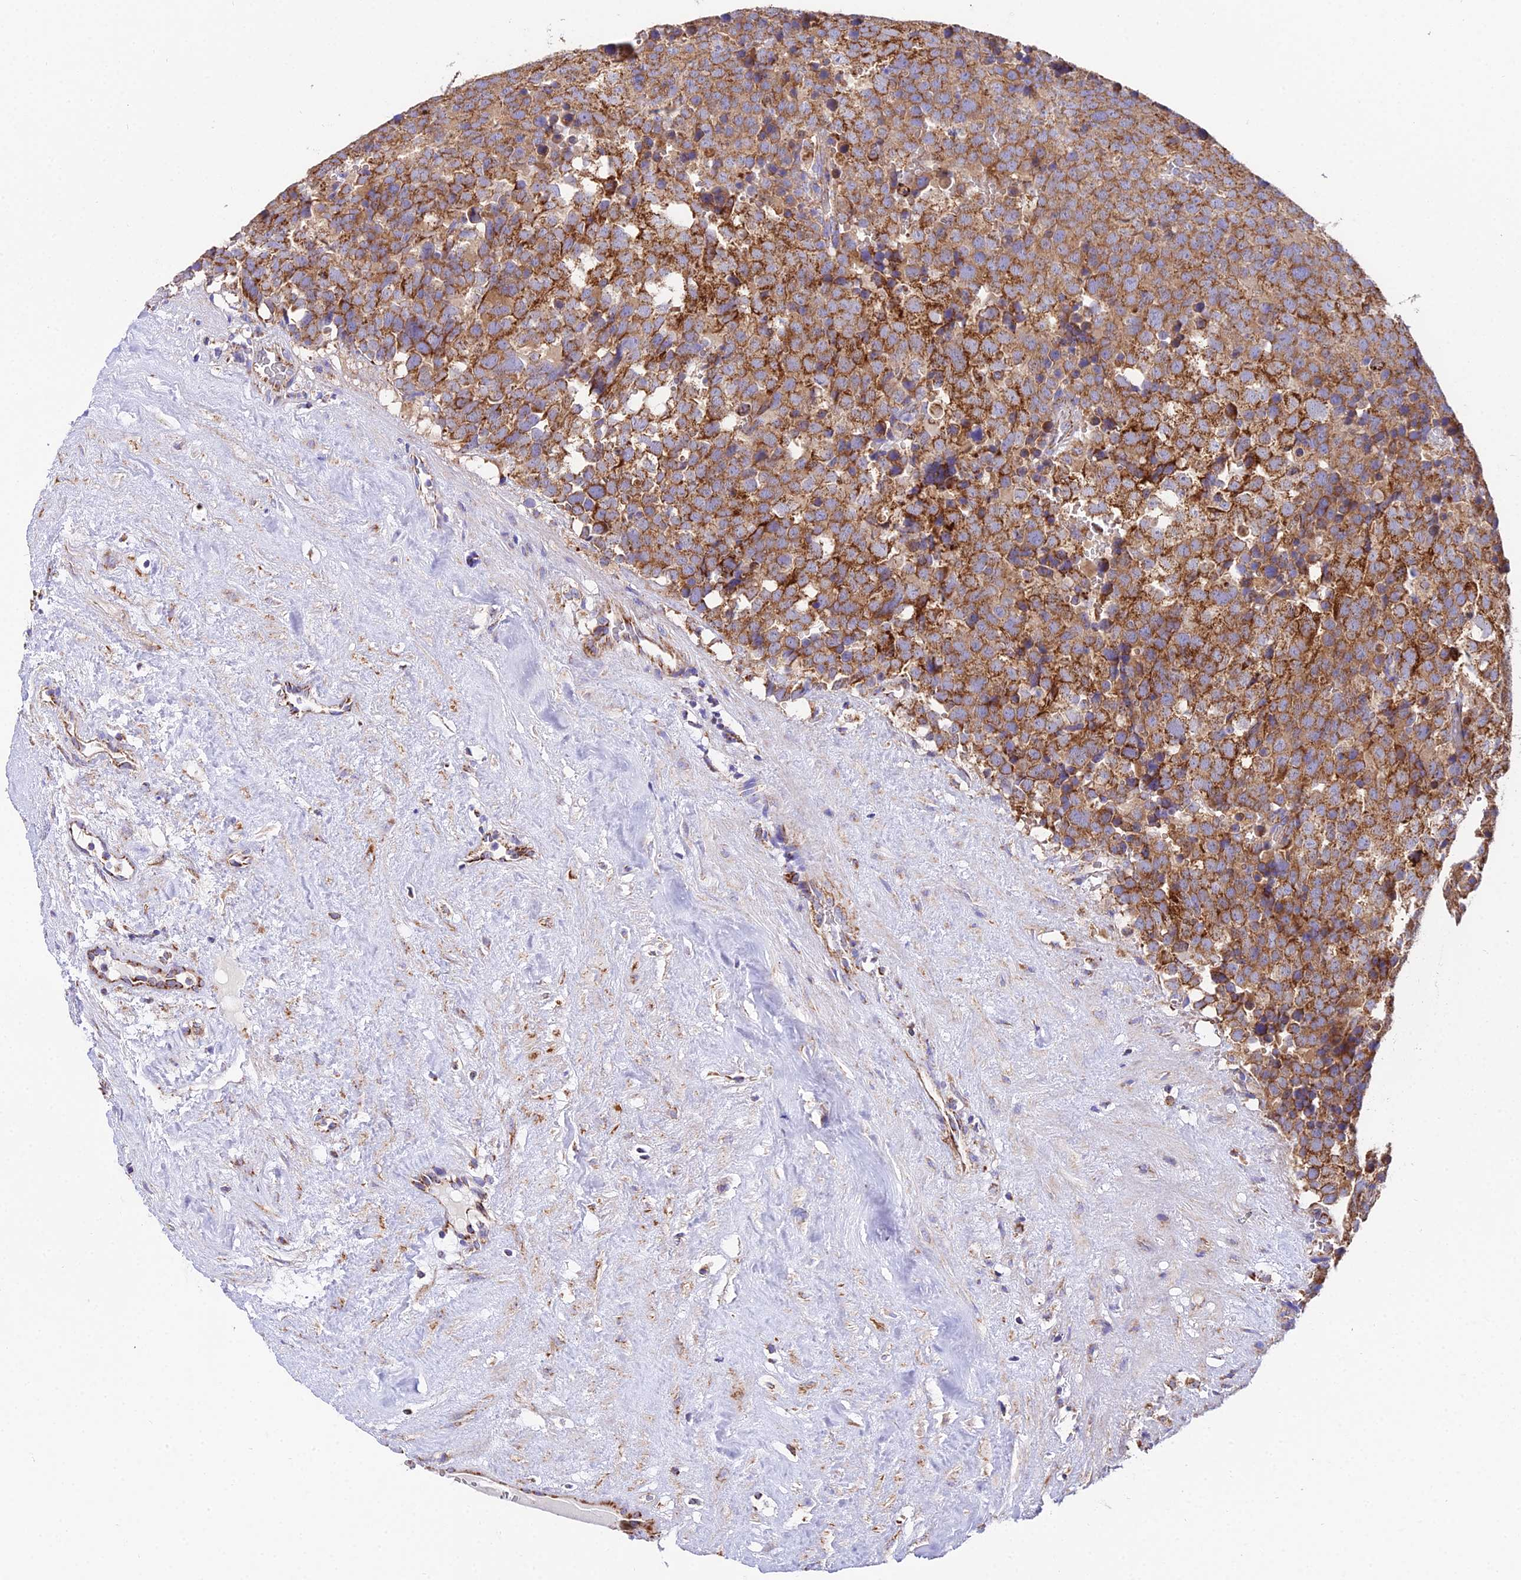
{"staining": {"intensity": "moderate", "quantity": ">75%", "location": "cytoplasmic/membranous"}, "tissue": "testis cancer", "cell_type": "Tumor cells", "image_type": "cancer", "snomed": [{"axis": "morphology", "description": "Seminoma, NOS"}, {"axis": "topography", "description": "Testis"}], "caption": "Immunohistochemical staining of testis cancer (seminoma) demonstrates moderate cytoplasmic/membranous protein staining in approximately >75% of tumor cells.", "gene": "OCIAD1", "patient": {"sex": "male", "age": 71}}